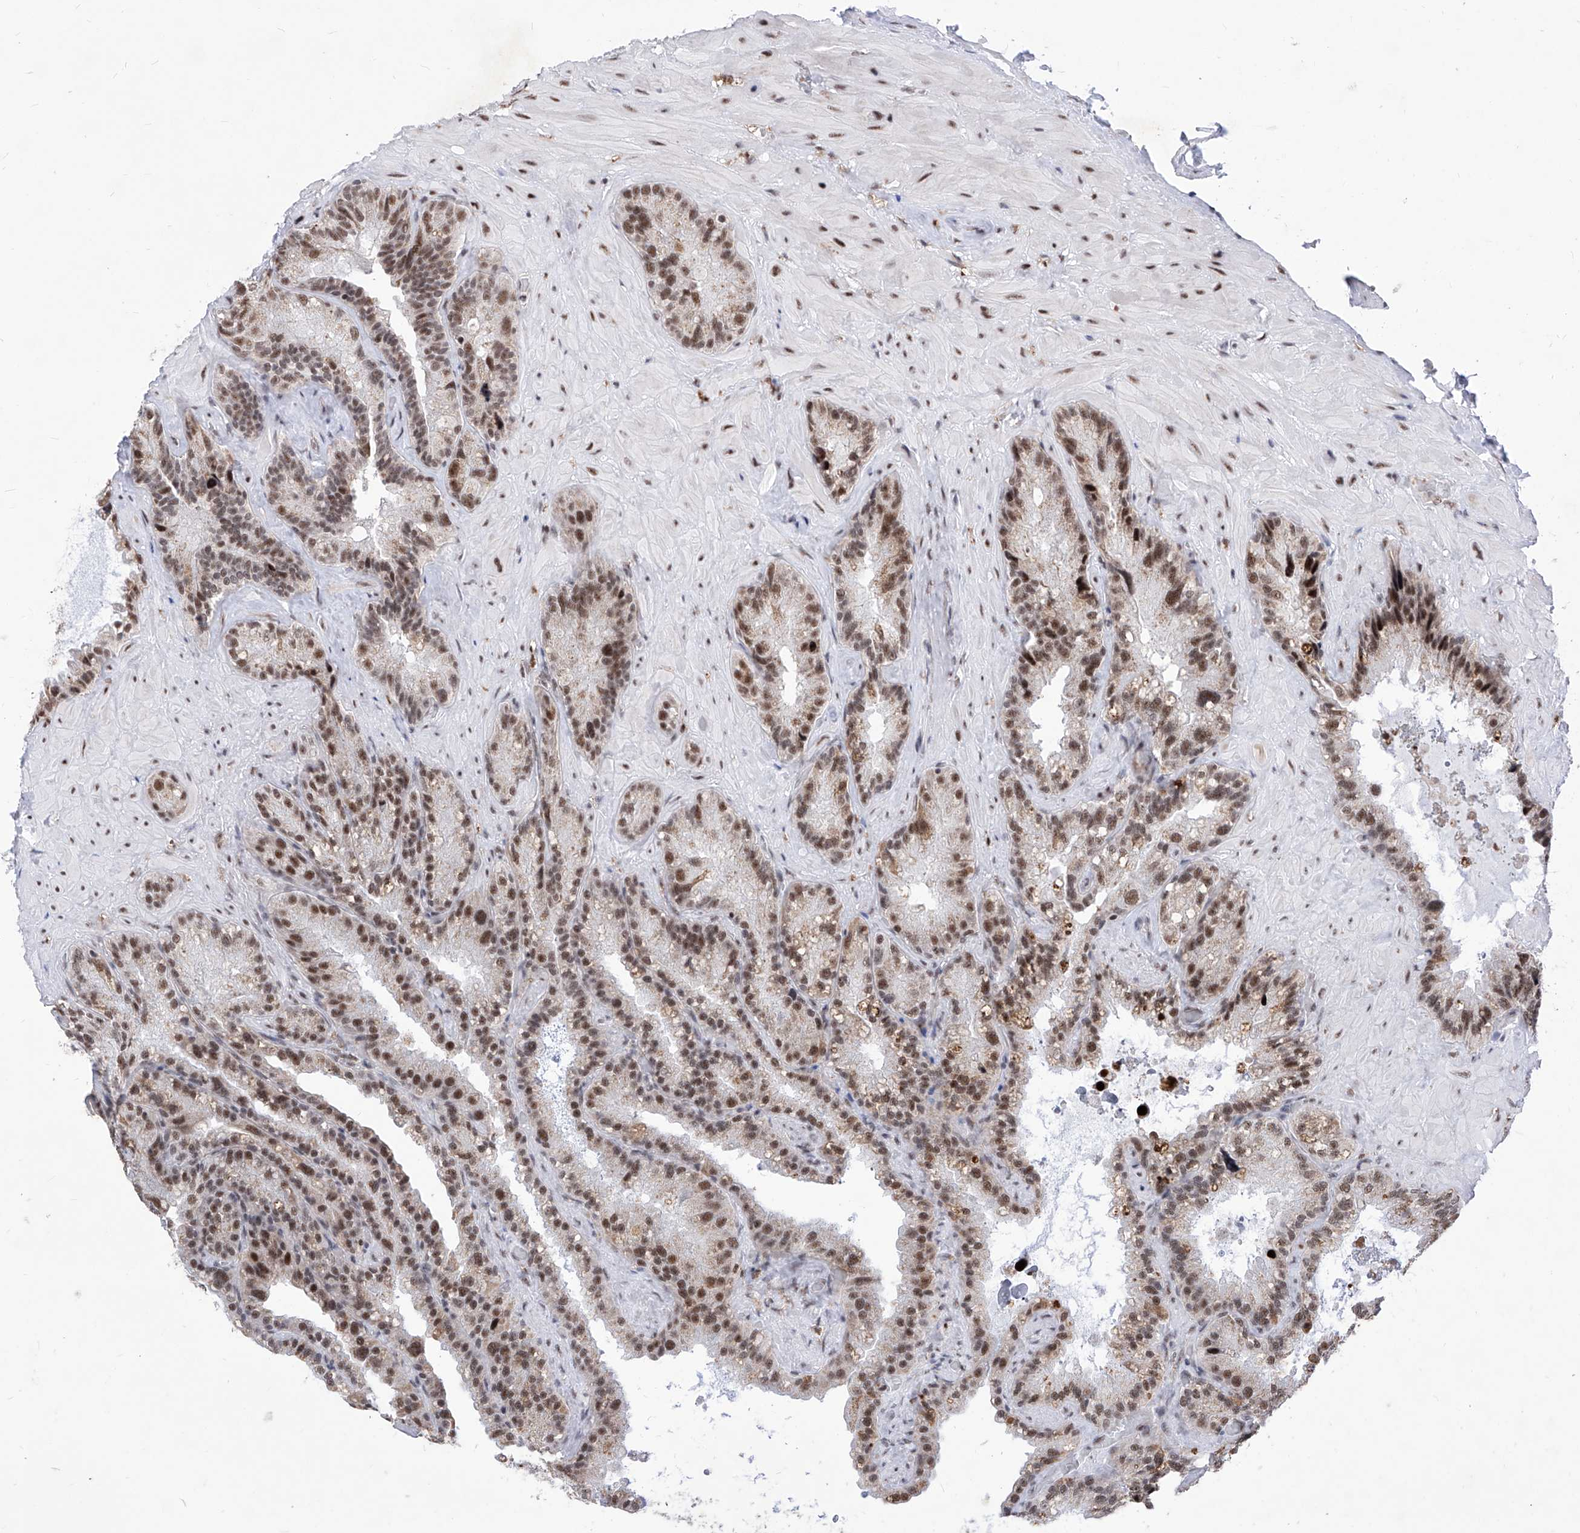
{"staining": {"intensity": "moderate", "quantity": ">75%", "location": "nuclear"}, "tissue": "seminal vesicle", "cell_type": "Glandular cells", "image_type": "normal", "snomed": [{"axis": "morphology", "description": "Normal tissue, NOS"}, {"axis": "topography", "description": "Prostate"}, {"axis": "topography", "description": "Seminal veicle"}], "caption": "Immunohistochemical staining of normal human seminal vesicle shows medium levels of moderate nuclear expression in approximately >75% of glandular cells. The protein of interest is stained brown, and the nuclei are stained in blue (DAB (3,3'-diaminobenzidine) IHC with brightfield microscopy, high magnification).", "gene": "PHF5A", "patient": {"sex": "male", "age": 68}}